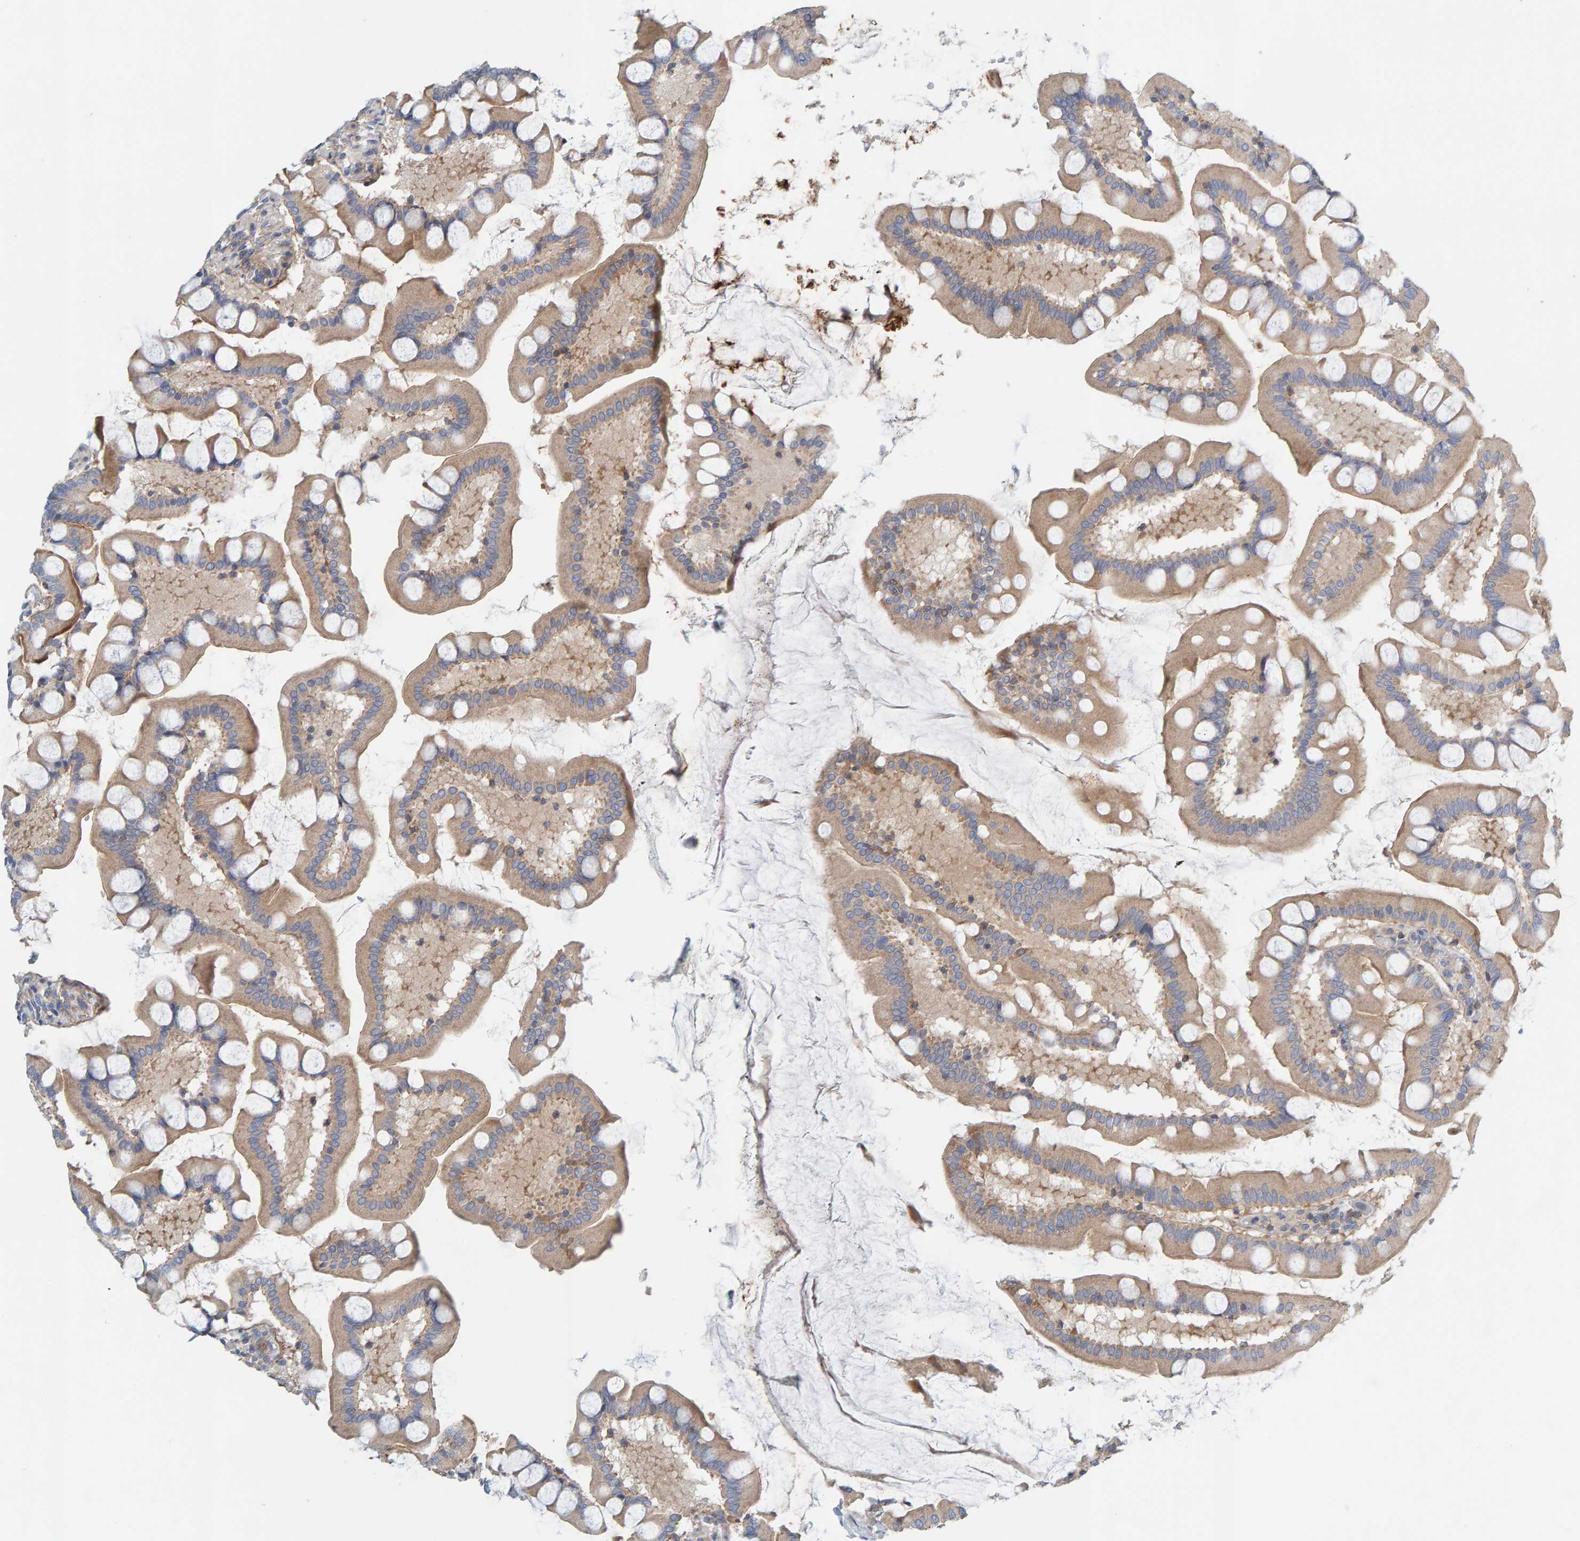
{"staining": {"intensity": "moderate", "quantity": ">75%", "location": "cytoplasmic/membranous"}, "tissue": "small intestine", "cell_type": "Glandular cells", "image_type": "normal", "snomed": [{"axis": "morphology", "description": "Normal tissue, NOS"}, {"axis": "topography", "description": "Small intestine"}], "caption": "Immunohistochemical staining of benign small intestine displays >75% levels of moderate cytoplasmic/membranous protein positivity in approximately >75% of glandular cells.", "gene": "CCM2", "patient": {"sex": "male", "age": 41}}